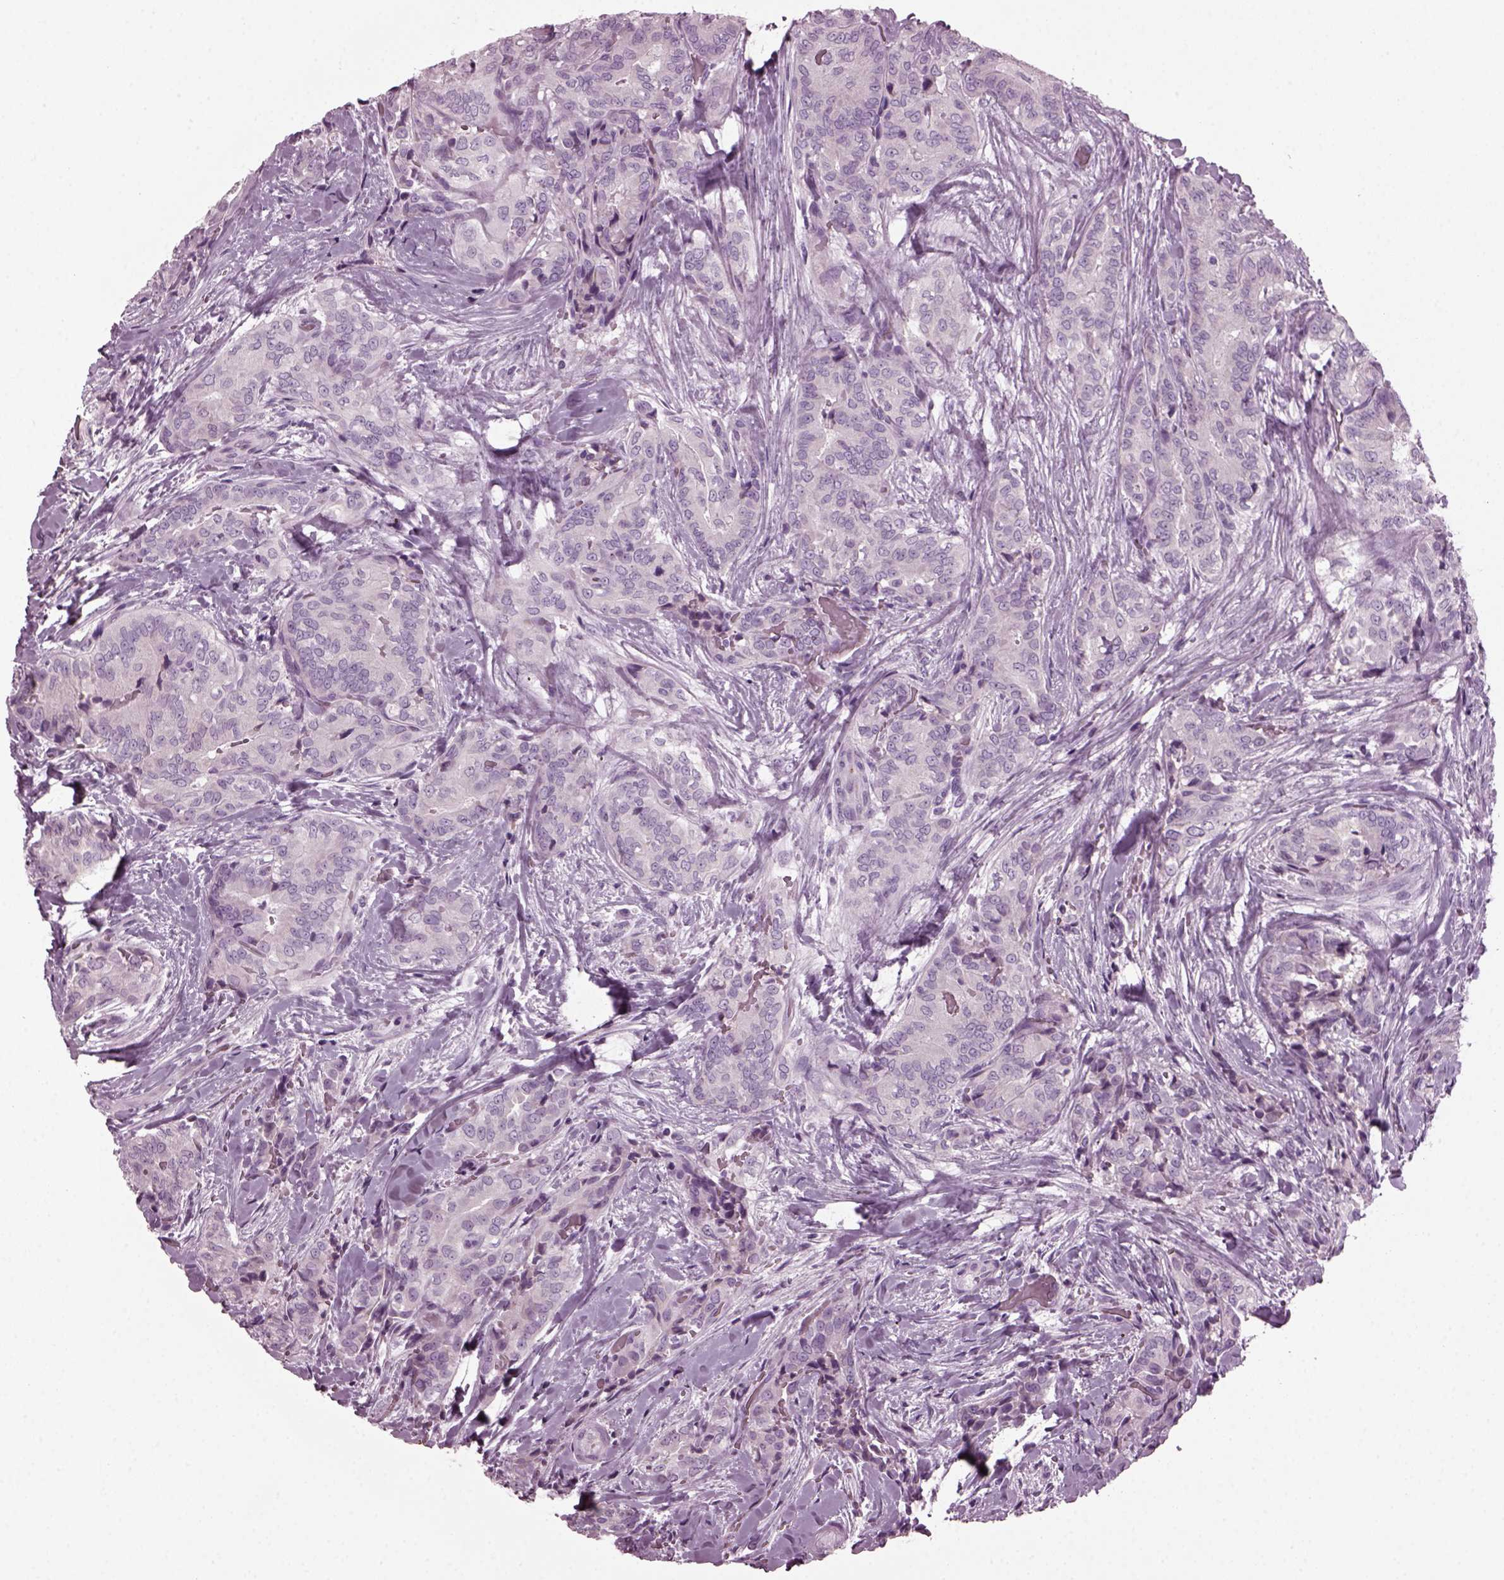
{"staining": {"intensity": "negative", "quantity": "none", "location": "none"}, "tissue": "thyroid cancer", "cell_type": "Tumor cells", "image_type": "cancer", "snomed": [{"axis": "morphology", "description": "Papillary adenocarcinoma, NOS"}, {"axis": "topography", "description": "Thyroid gland"}], "caption": "High magnification brightfield microscopy of thyroid cancer (papillary adenocarcinoma) stained with DAB (brown) and counterstained with hematoxylin (blue): tumor cells show no significant expression.", "gene": "DPYSL5", "patient": {"sex": "male", "age": 61}}